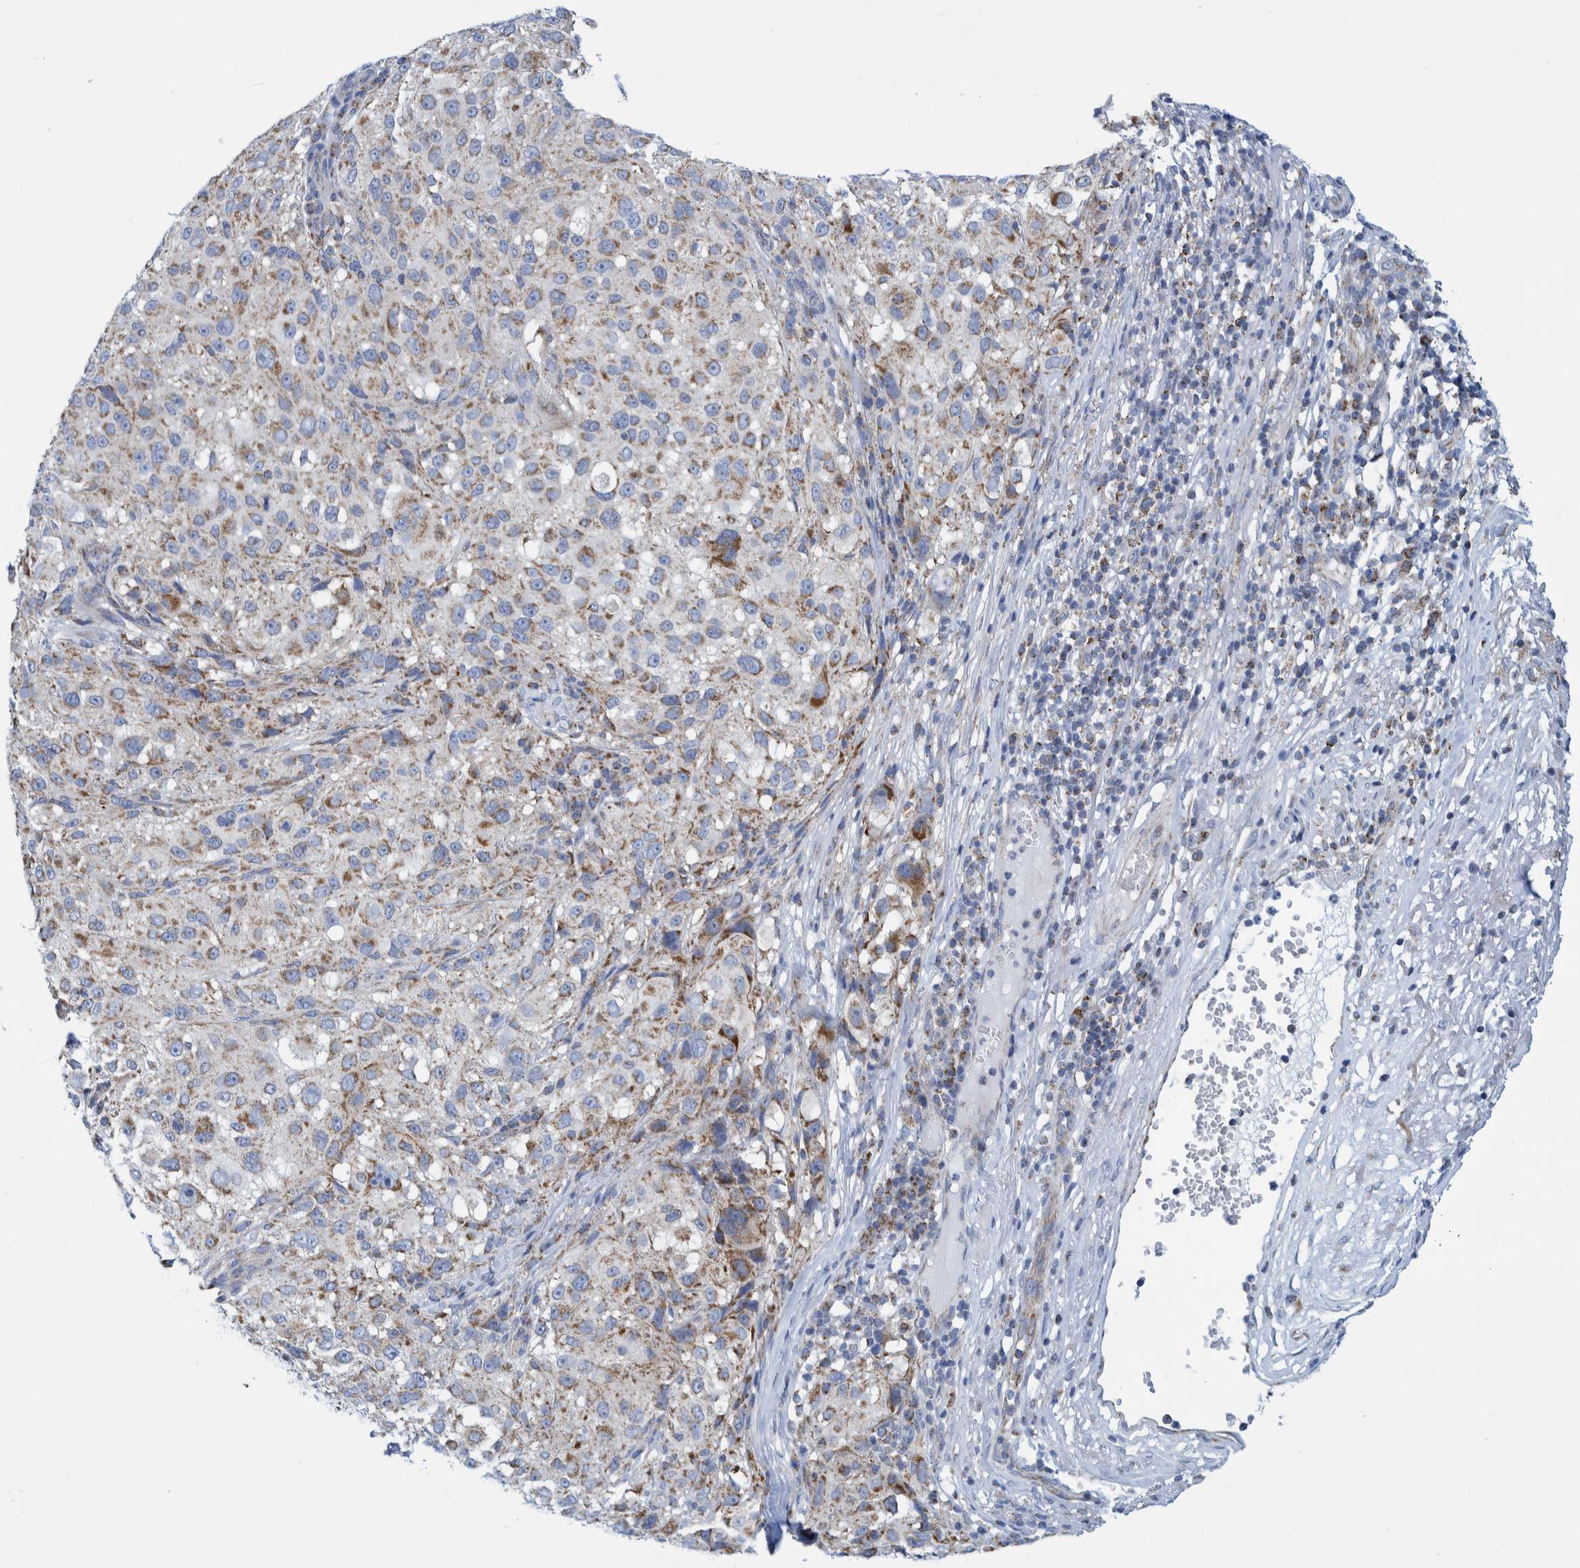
{"staining": {"intensity": "moderate", "quantity": "25%-75%", "location": "cytoplasmic/membranous"}, "tissue": "melanoma", "cell_type": "Tumor cells", "image_type": "cancer", "snomed": [{"axis": "morphology", "description": "Necrosis, NOS"}, {"axis": "morphology", "description": "Malignant melanoma, NOS"}, {"axis": "topography", "description": "Skin"}], "caption": "Immunohistochemistry (IHC) of human melanoma displays medium levels of moderate cytoplasmic/membranous positivity in approximately 25%-75% of tumor cells.", "gene": "MRPS7", "patient": {"sex": "female", "age": 87}}